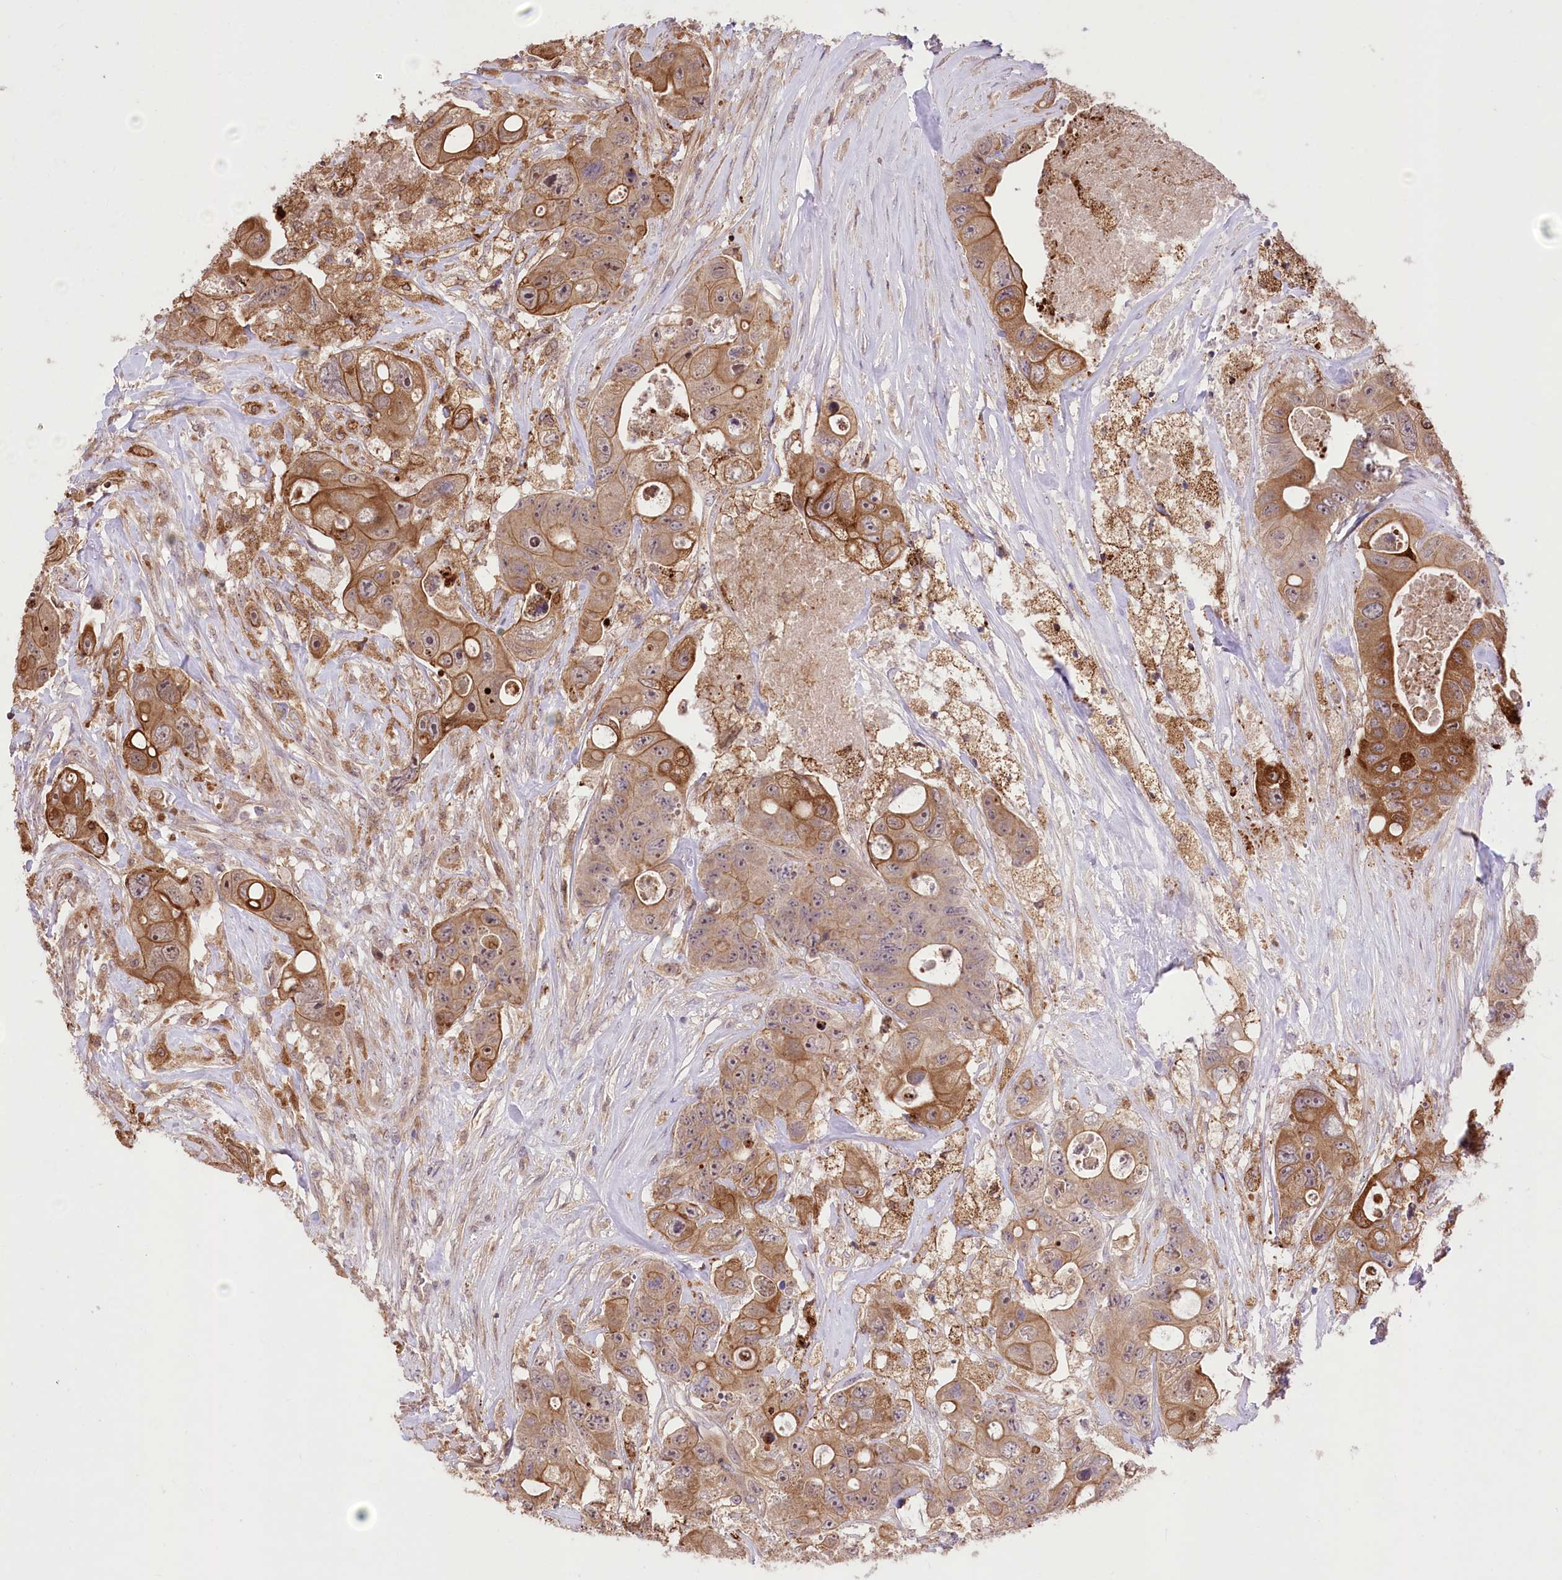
{"staining": {"intensity": "moderate", "quantity": ">75%", "location": "cytoplasmic/membranous,nuclear"}, "tissue": "colorectal cancer", "cell_type": "Tumor cells", "image_type": "cancer", "snomed": [{"axis": "morphology", "description": "Adenocarcinoma, NOS"}, {"axis": "topography", "description": "Colon"}], "caption": "Adenocarcinoma (colorectal) stained with a protein marker displays moderate staining in tumor cells.", "gene": "HELT", "patient": {"sex": "female", "age": 46}}